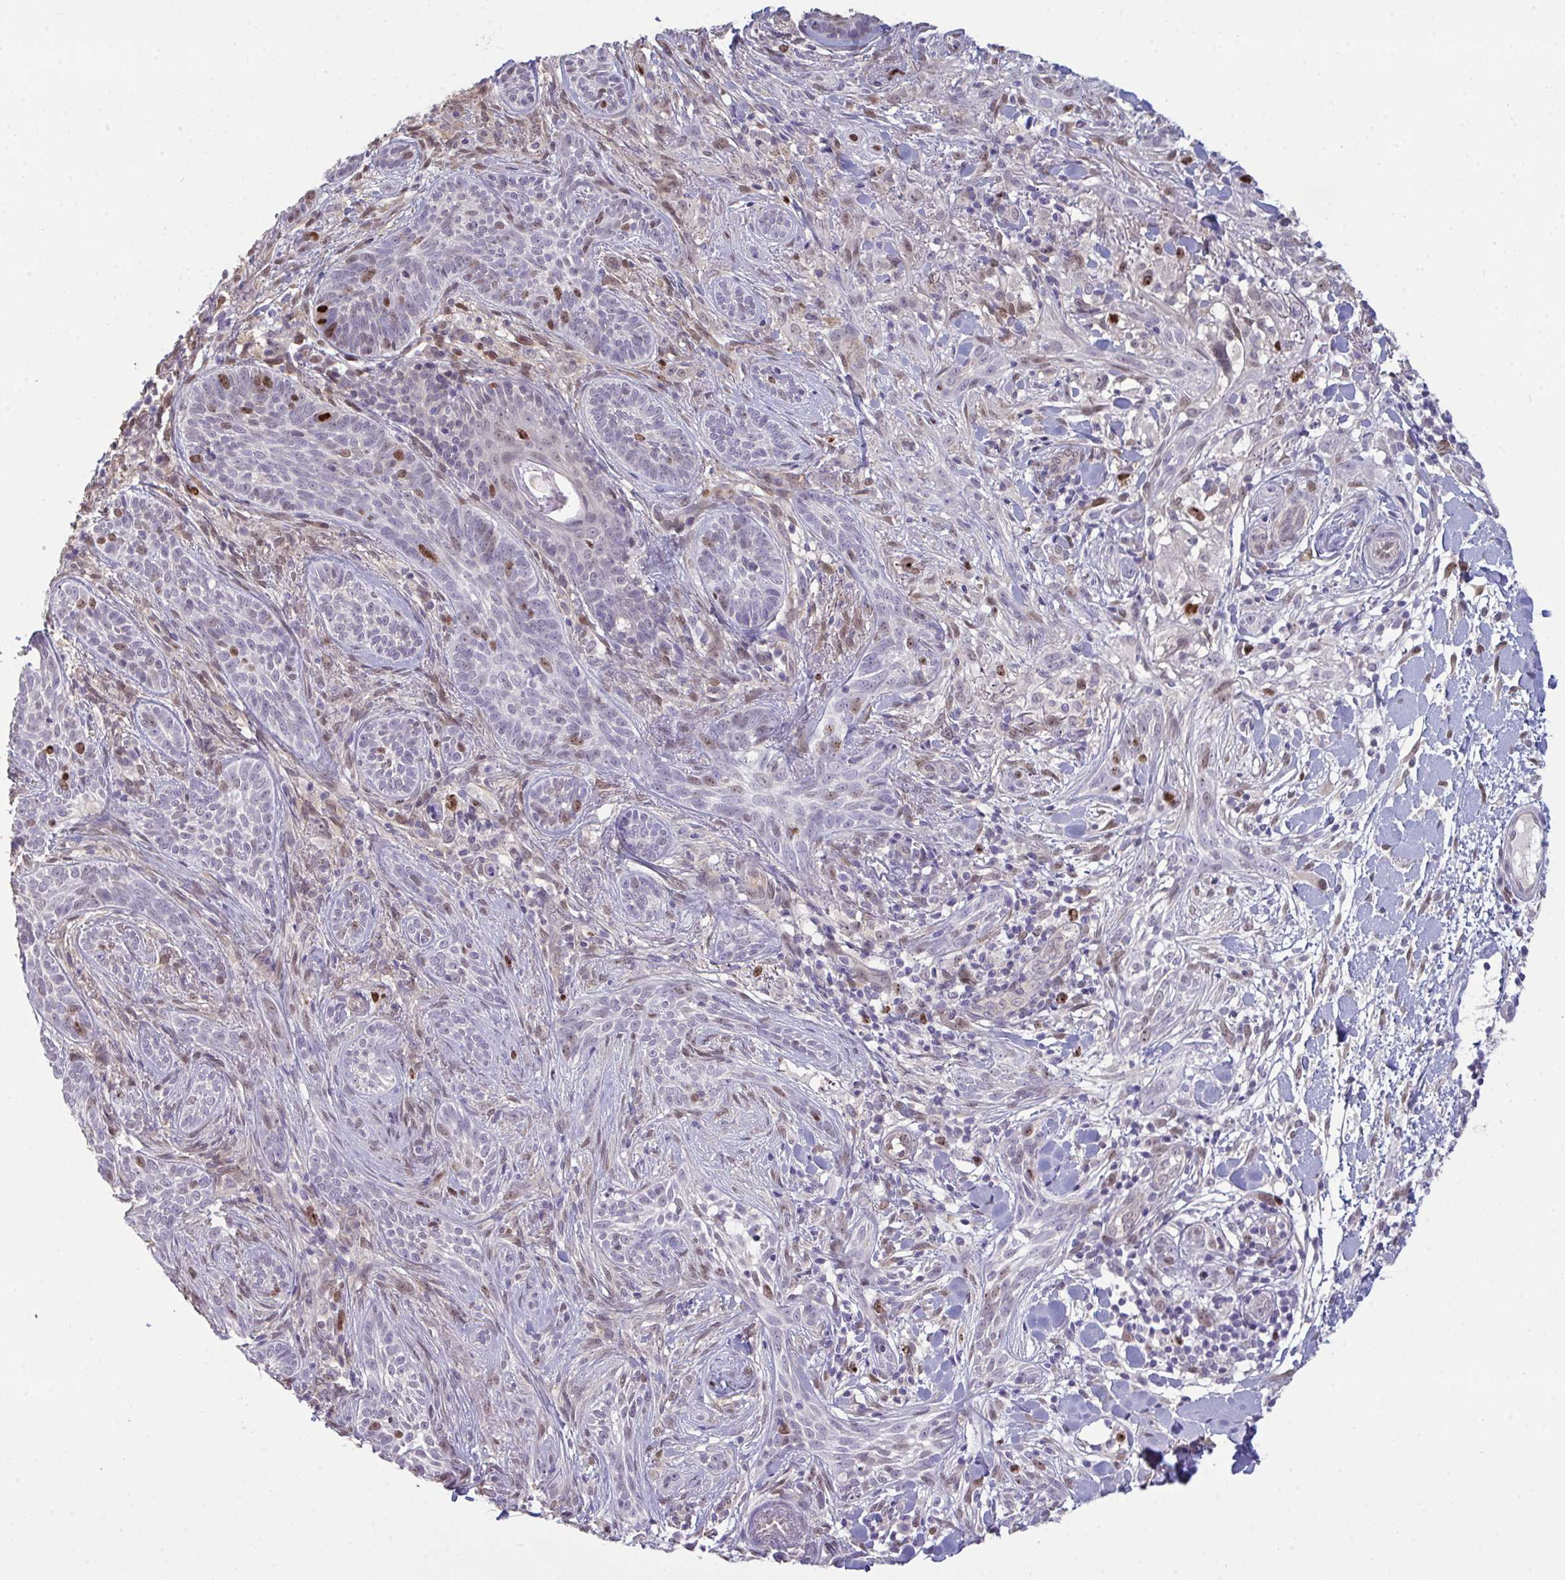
{"staining": {"intensity": "moderate", "quantity": "<25%", "location": "nuclear"}, "tissue": "skin cancer", "cell_type": "Tumor cells", "image_type": "cancer", "snomed": [{"axis": "morphology", "description": "Basal cell carcinoma"}, {"axis": "topography", "description": "Skin"}], "caption": "An immunohistochemistry histopathology image of tumor tissue is shown. Protein staining in brown labels moderate nuclear positivity in basal cell carcinoma (skin) within tumor cells.", "gene": "SETD7", "patient": {"sex": "male", "age": 75}}